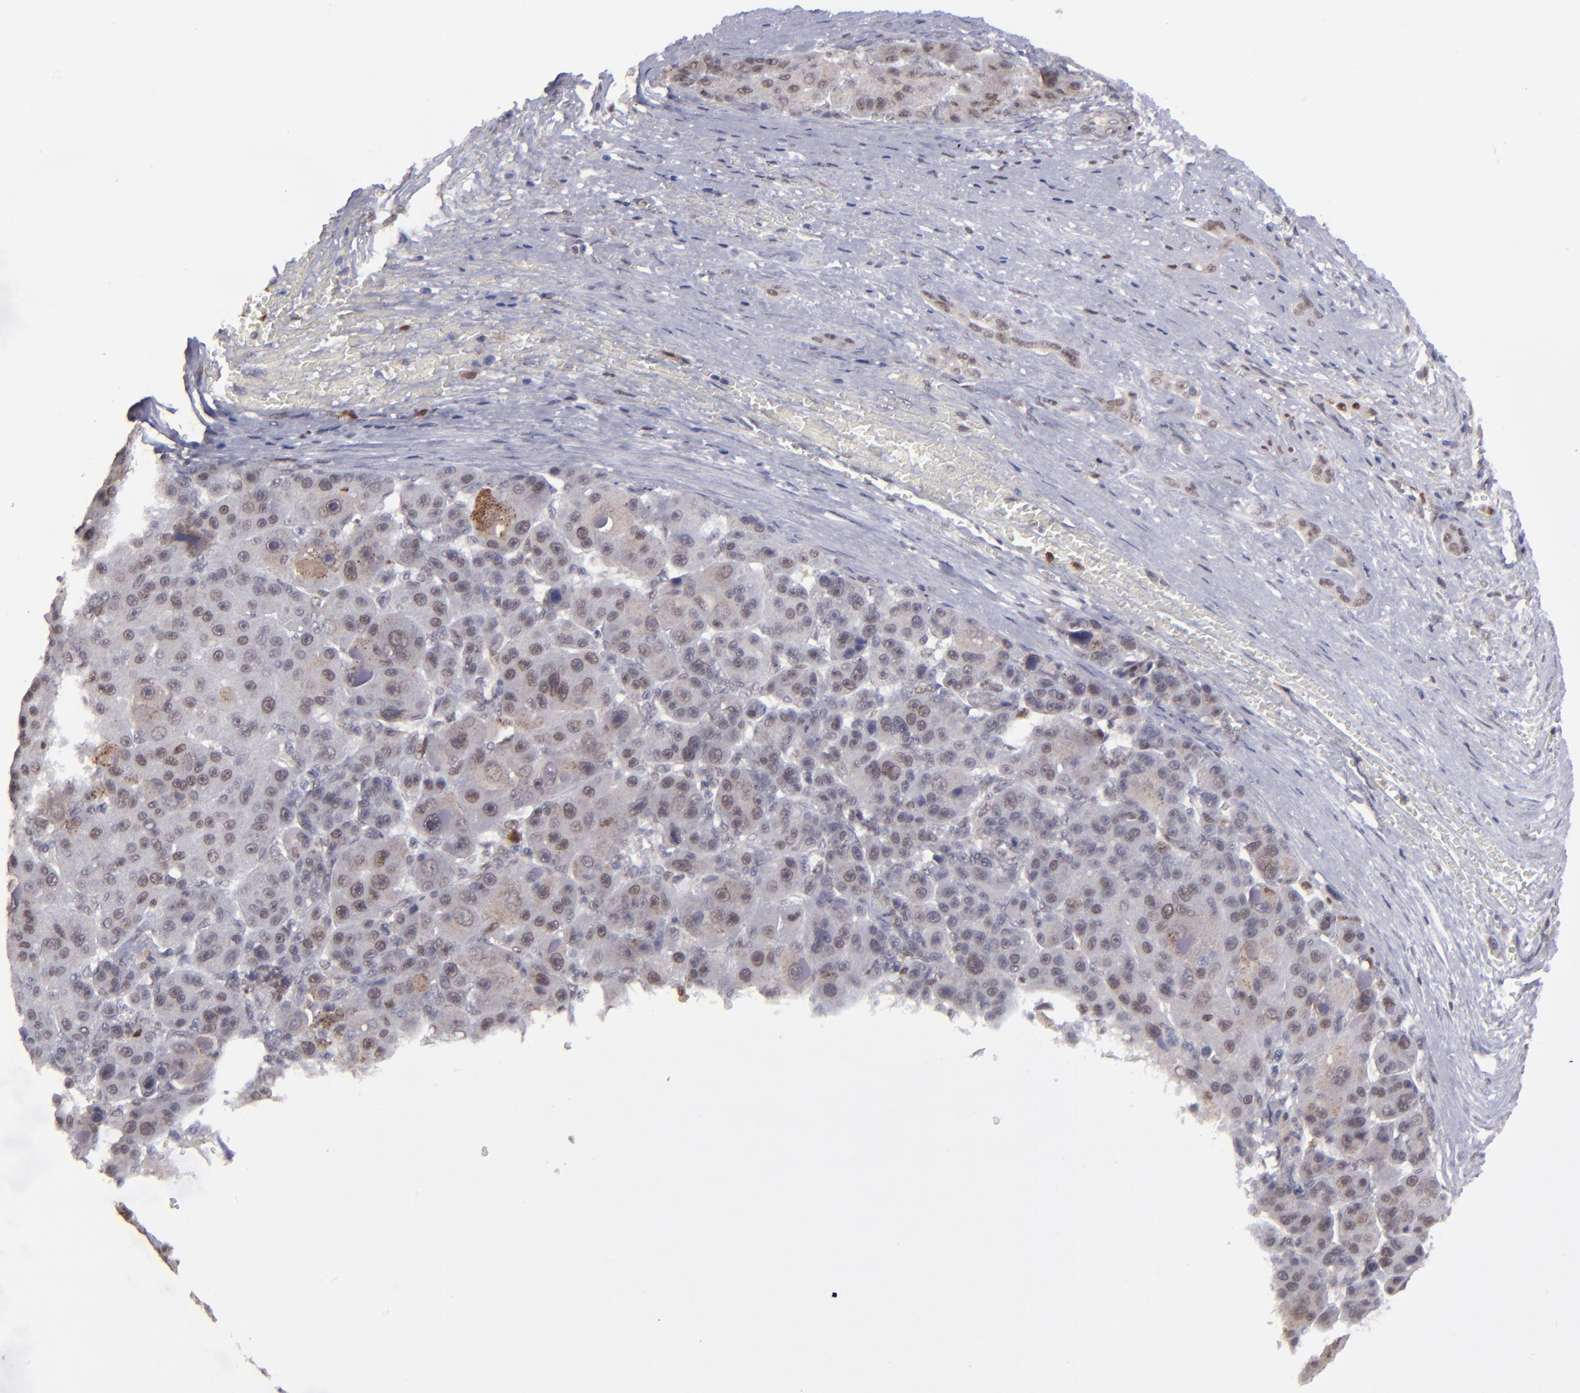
{"staining": {"intensity": "weak", "quantity": "<25%", "location": "cytoplasmic/membranous"}, "tissue": "liver cancer", "cell_type": "Tumor cells", "image_type": "cancer", "snomed": [{"axis": "morphology", "description": "Carcinoma, Hepatocellular, NOS"}, {"axis": "topography", "description": "Liver"}], "caption": "Tumor cells show no significant positivity in liver cancer (hepatocellular carcinoma). Brightfield microscopy of immunohistochemistry (IHC) stained with DAB (brown) and hematoxylin (blue), captured at high magnification.", "gene": "RREB1", "patient": {"sex": "male", "age": 76}}